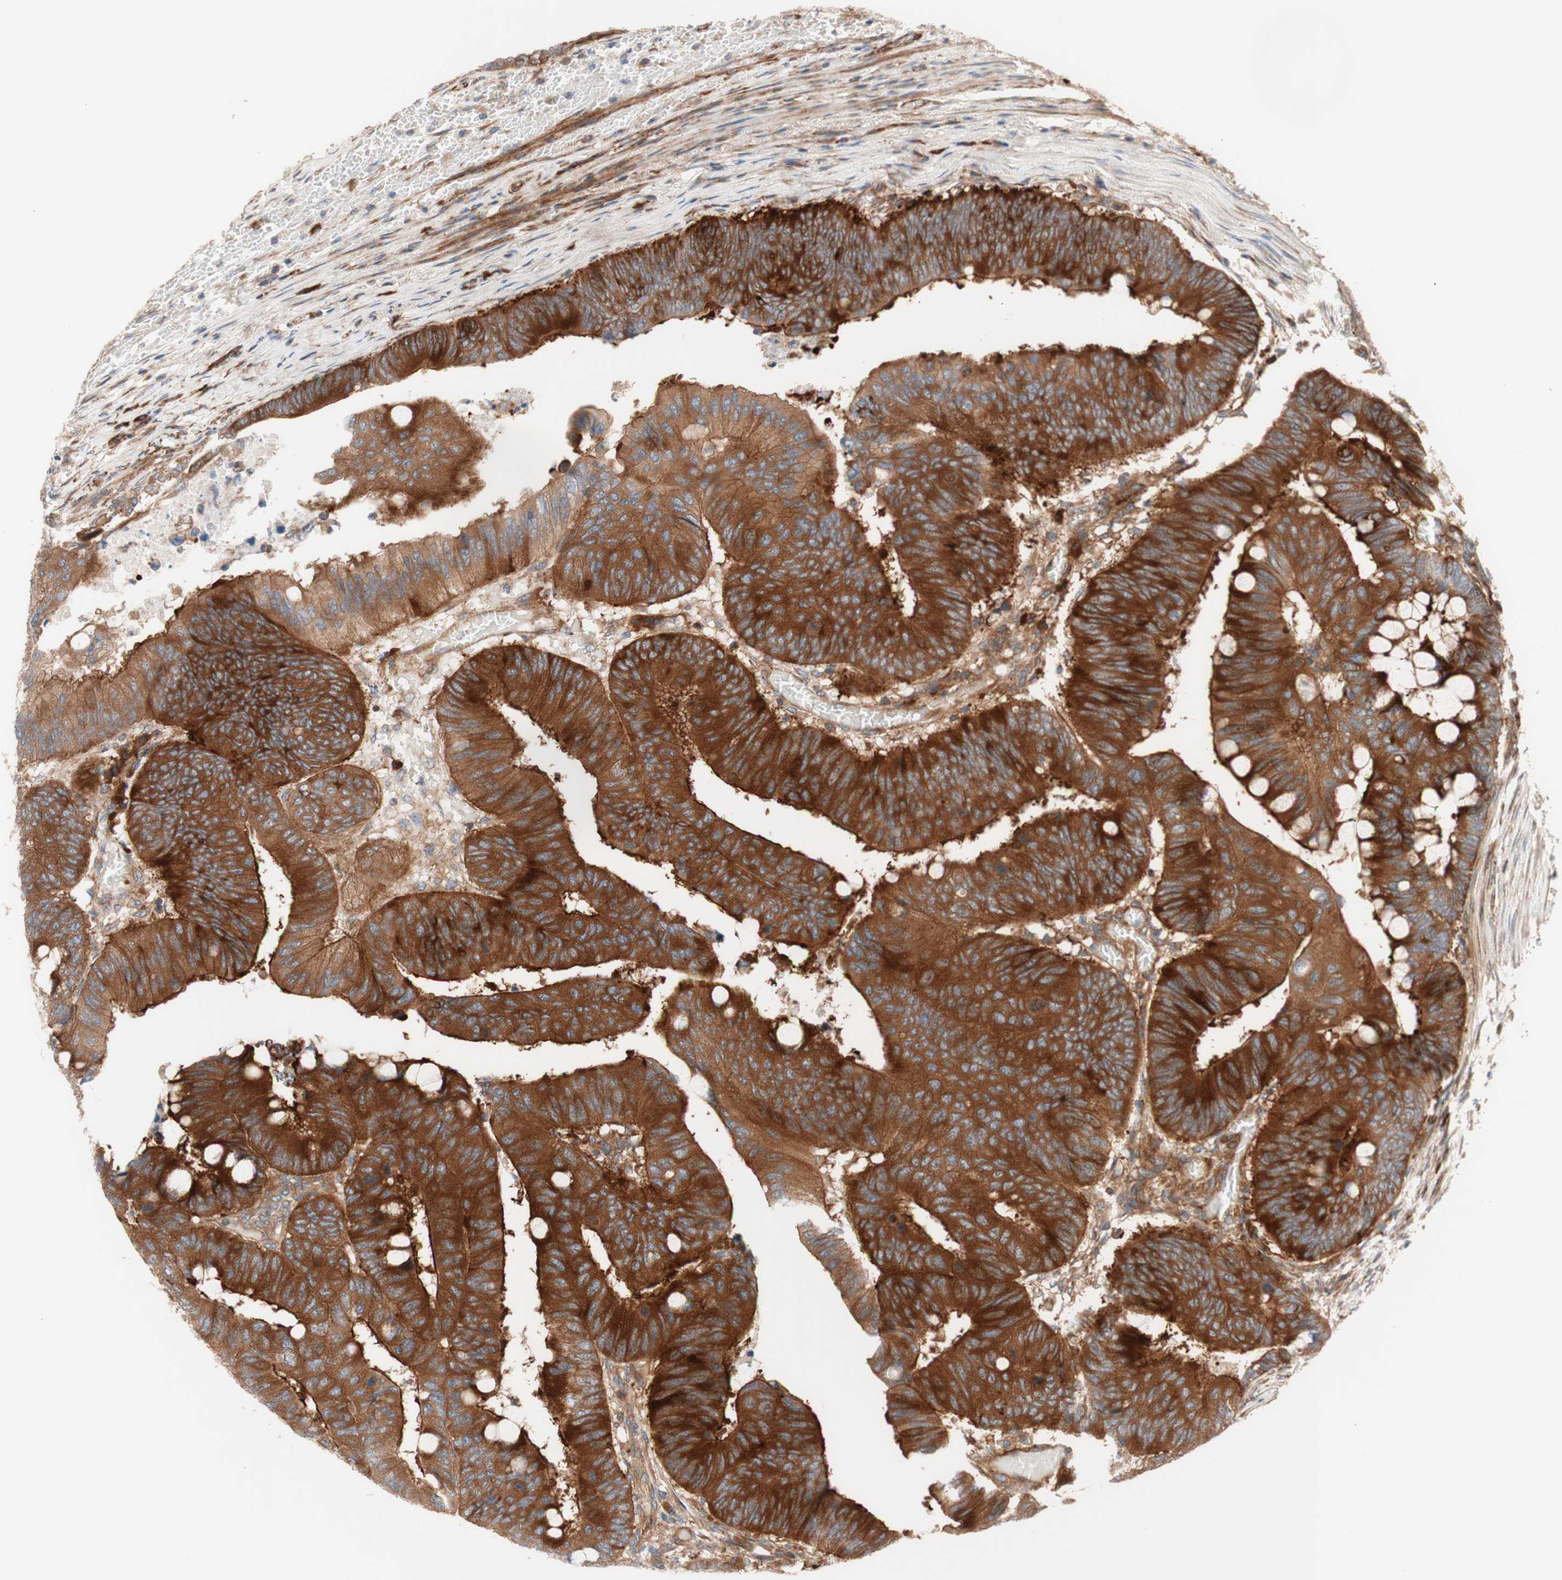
{"staining": {"intensity": "moderate", "quantity": ">75%", "location": "cytoplasmic/membranous"}, "tissue": "colorectal cancer", "cell_type": "Tumor cells", "image_type": "cancer", "snomed": [{"axis": "morphology", "description": "Normal tissue, NOS"}, {"axis": "morphology", "description": "Adenocarcinoma, NOS"}, {"axis": "topography", "description": "Rectum"}, {"axis": "topography", "description": "Peripheral nerve tissue"}], "caption": "Protein expression by immunohistochemistry reveals moderate cytoplasmic/membranous staining in approximately >75% of tumor cells in colorectal cancer (adenocarcinoma).", "gene": "CCN4", "patient": {"sex": "male", "age": 92}}